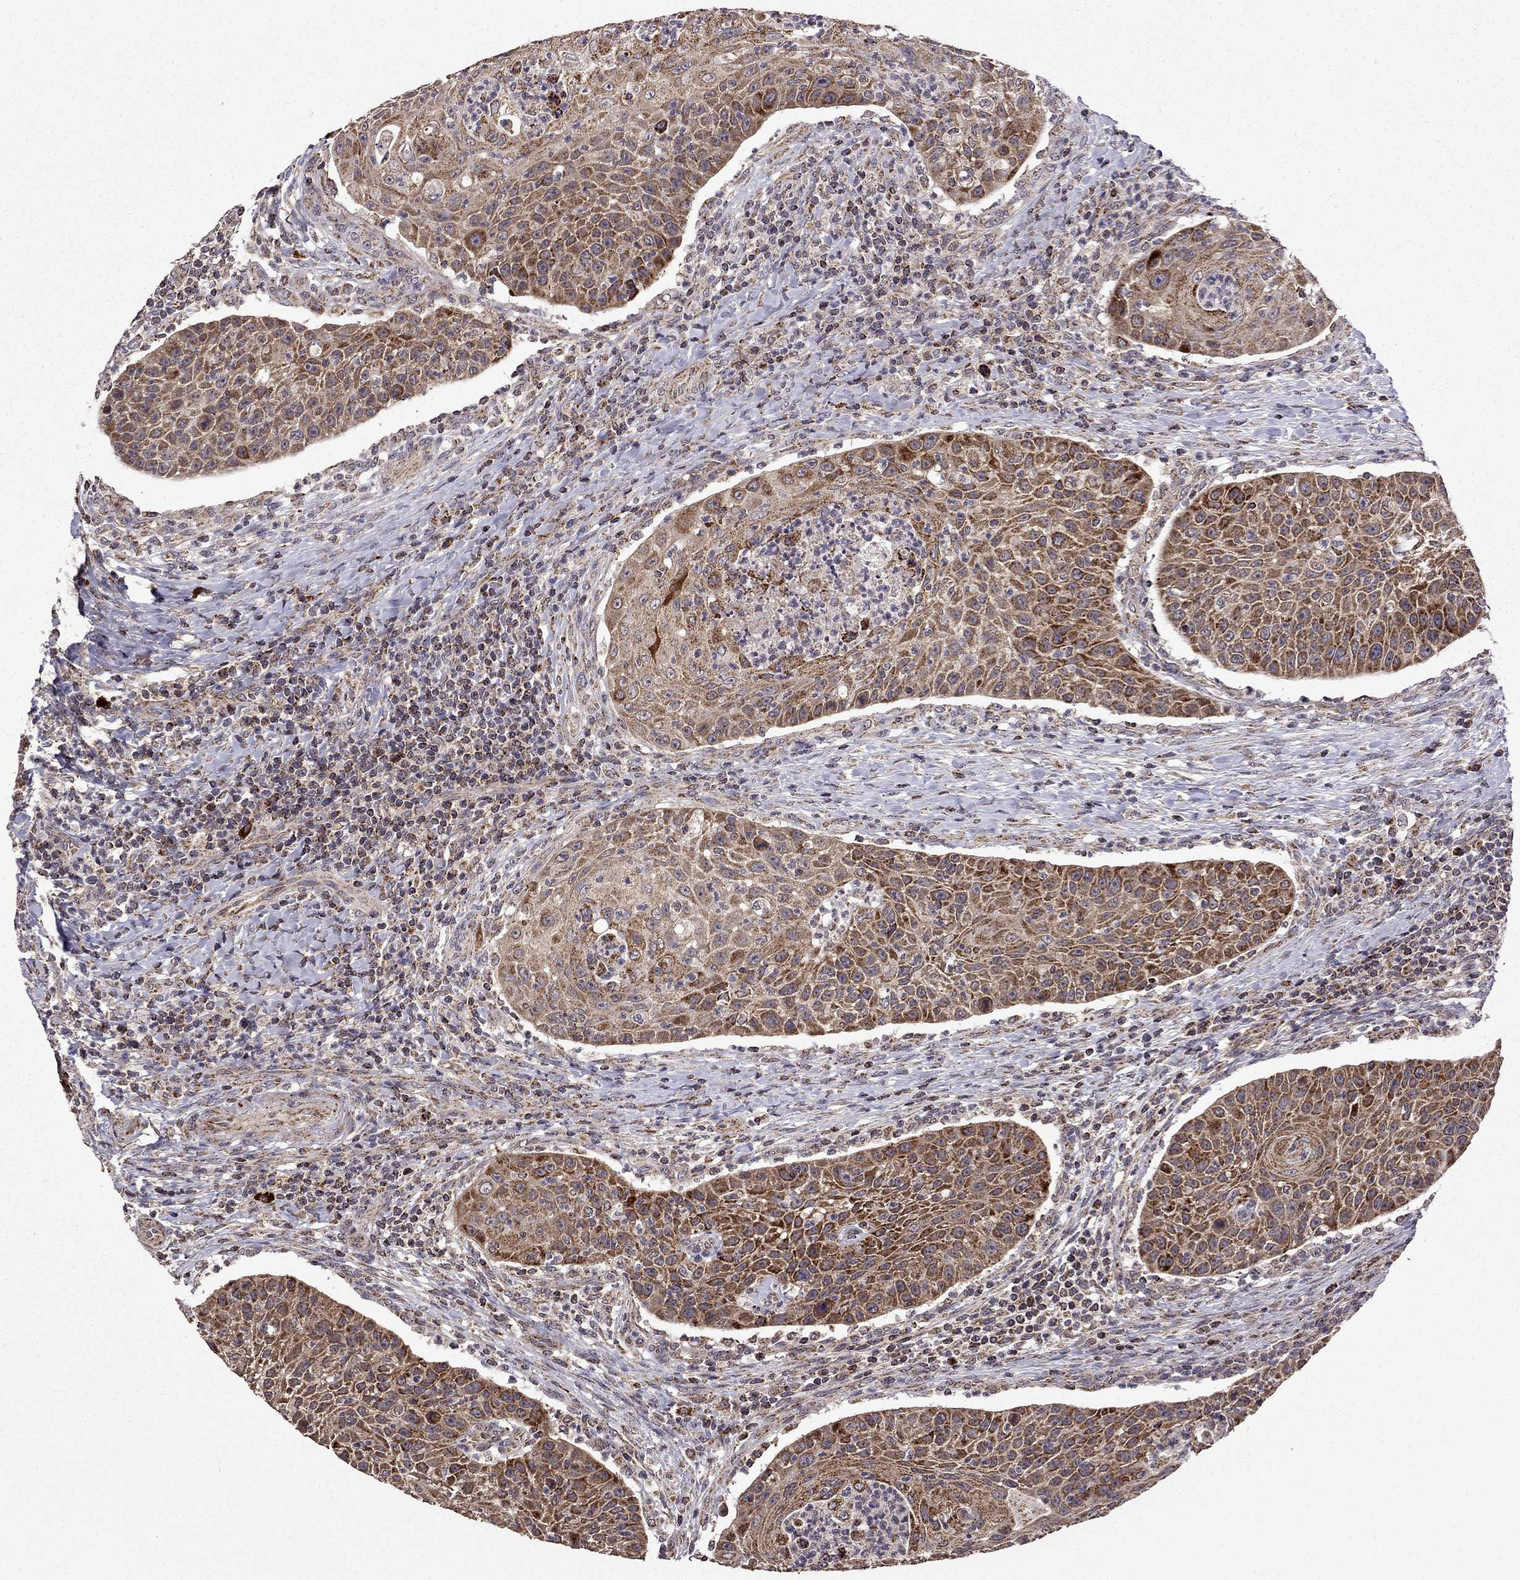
{"staining": {"intensity": "moderate", "quantity": "25%-75%", "location": "cytoplasmic/membranous"}, "tissue": "head and neck cancer", "cell_type": "Tumor cells", "image_type": "cancer", "snomed": [{"axis": "morphology", "description": "Squamous cell carcinoma, NOS"}, {"axis": "topography", "description": "Head-Neck"}], "caption": "Squamous cell carcinoma (head and neck) stained with DAB IHC exhibits medium levels of moderate cytoplasmic/membranous expression in approximately 25%-75% of tumor cells.", "gene": "TAB2", "patient": {"sex": "male", "age": 69}}